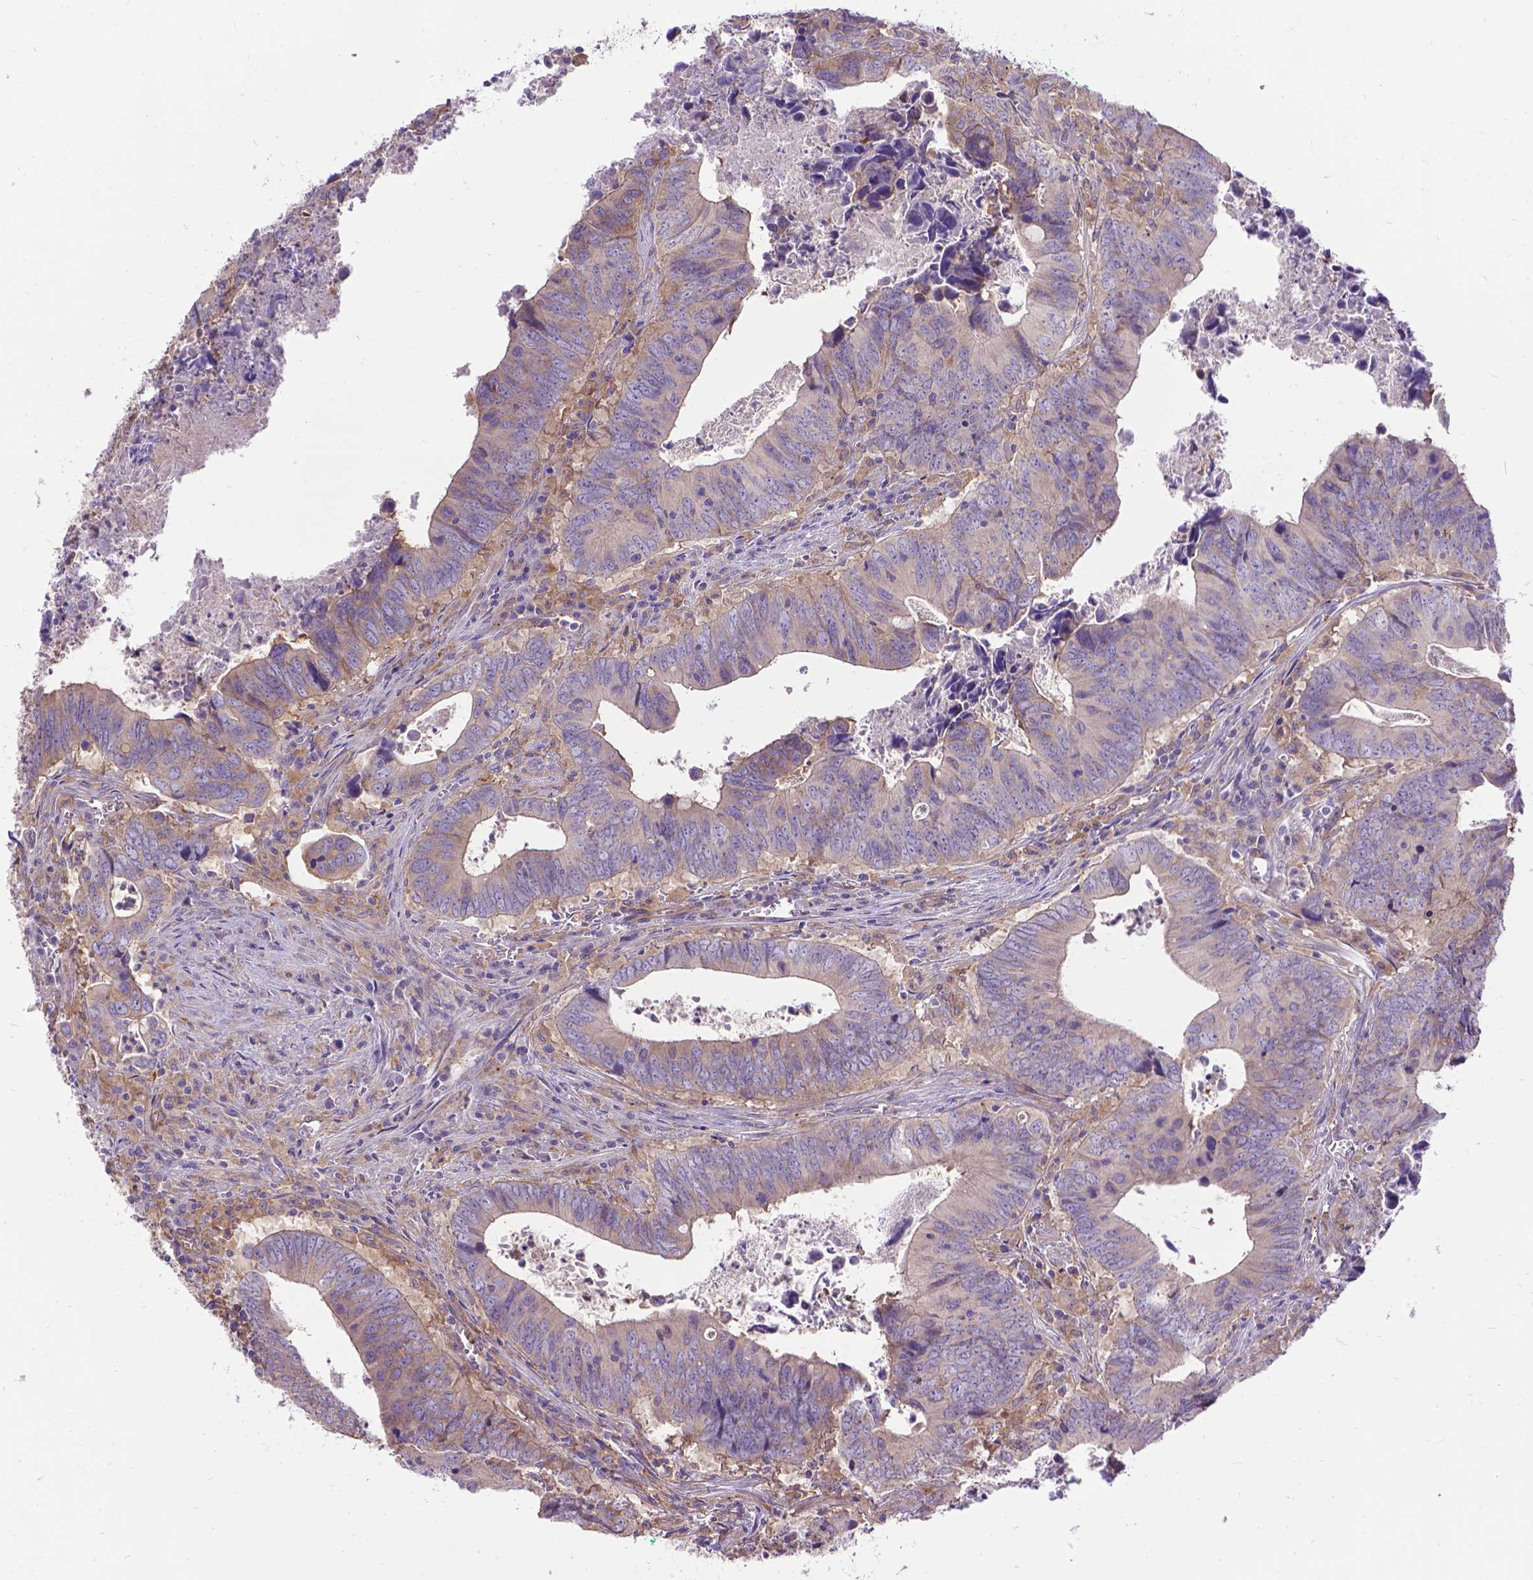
{"staining": {"intensity": "weak", "quantity": "25%-75%", "location": "cytoplasmic/membranous"}, "tissue": "colorectal cancer", "cell_type": "Tumor cells", "image_type": "cancer", "snomed": [{"axis": "morphology", "description": "Adenocarcinoma, NOS"}, {"axis": "topography", "description": "Colon"}], "caption": "Immunohistochemical staining of human colorectal cancer exhibits low levels of weak cytoplasmic/membranous protein positivity in about 25%-75% of tumor cells.", "gene": "CFAP299", "patient": {"sex": "female", "age": 82}}